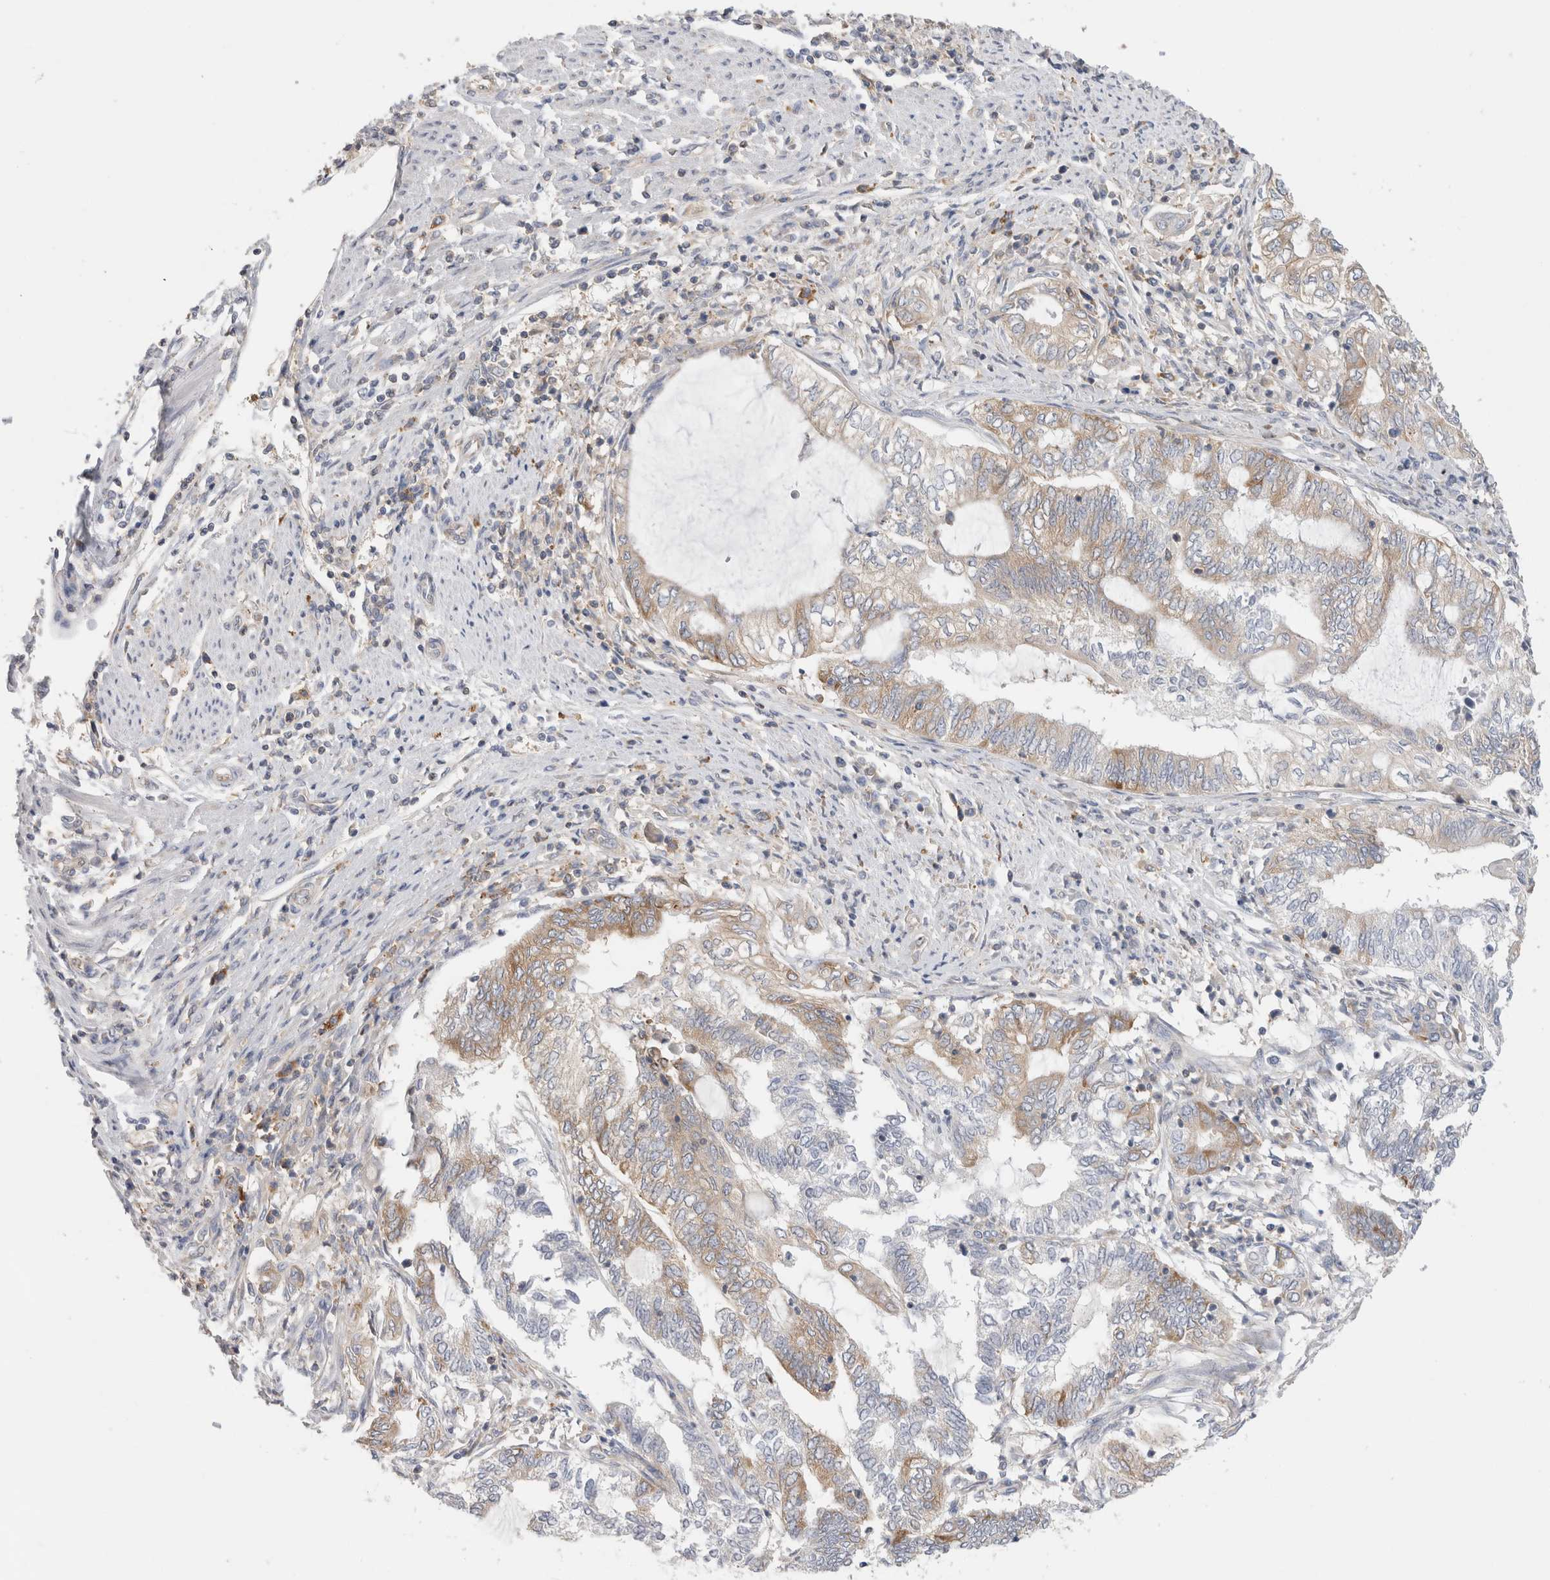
{"staining": {"intensity": "moderate", "quantity": "<25%", "location": "cytoplasmic/membranous"}, "tissue": "endometrial cancer", "cell_type": "Tumor cells", "image_type": "cancer", "snomed": [{"axis": "morphology", "description": "Adenocarcinoma, NOS"}, {"axis": "topography", "description": "Uterus"}, {"axis": "topography", "description": "Endometrium"}], "caption": "Endometrial cancer (adenocarcinoma) tissue exhibits moderate cytoplasmic/membranous positivity in approximately <25% of tumor cells, visualized by immunohistochemistry.", "gene": "ZNF23", "patient": {"sex": "female", "age": 70}}